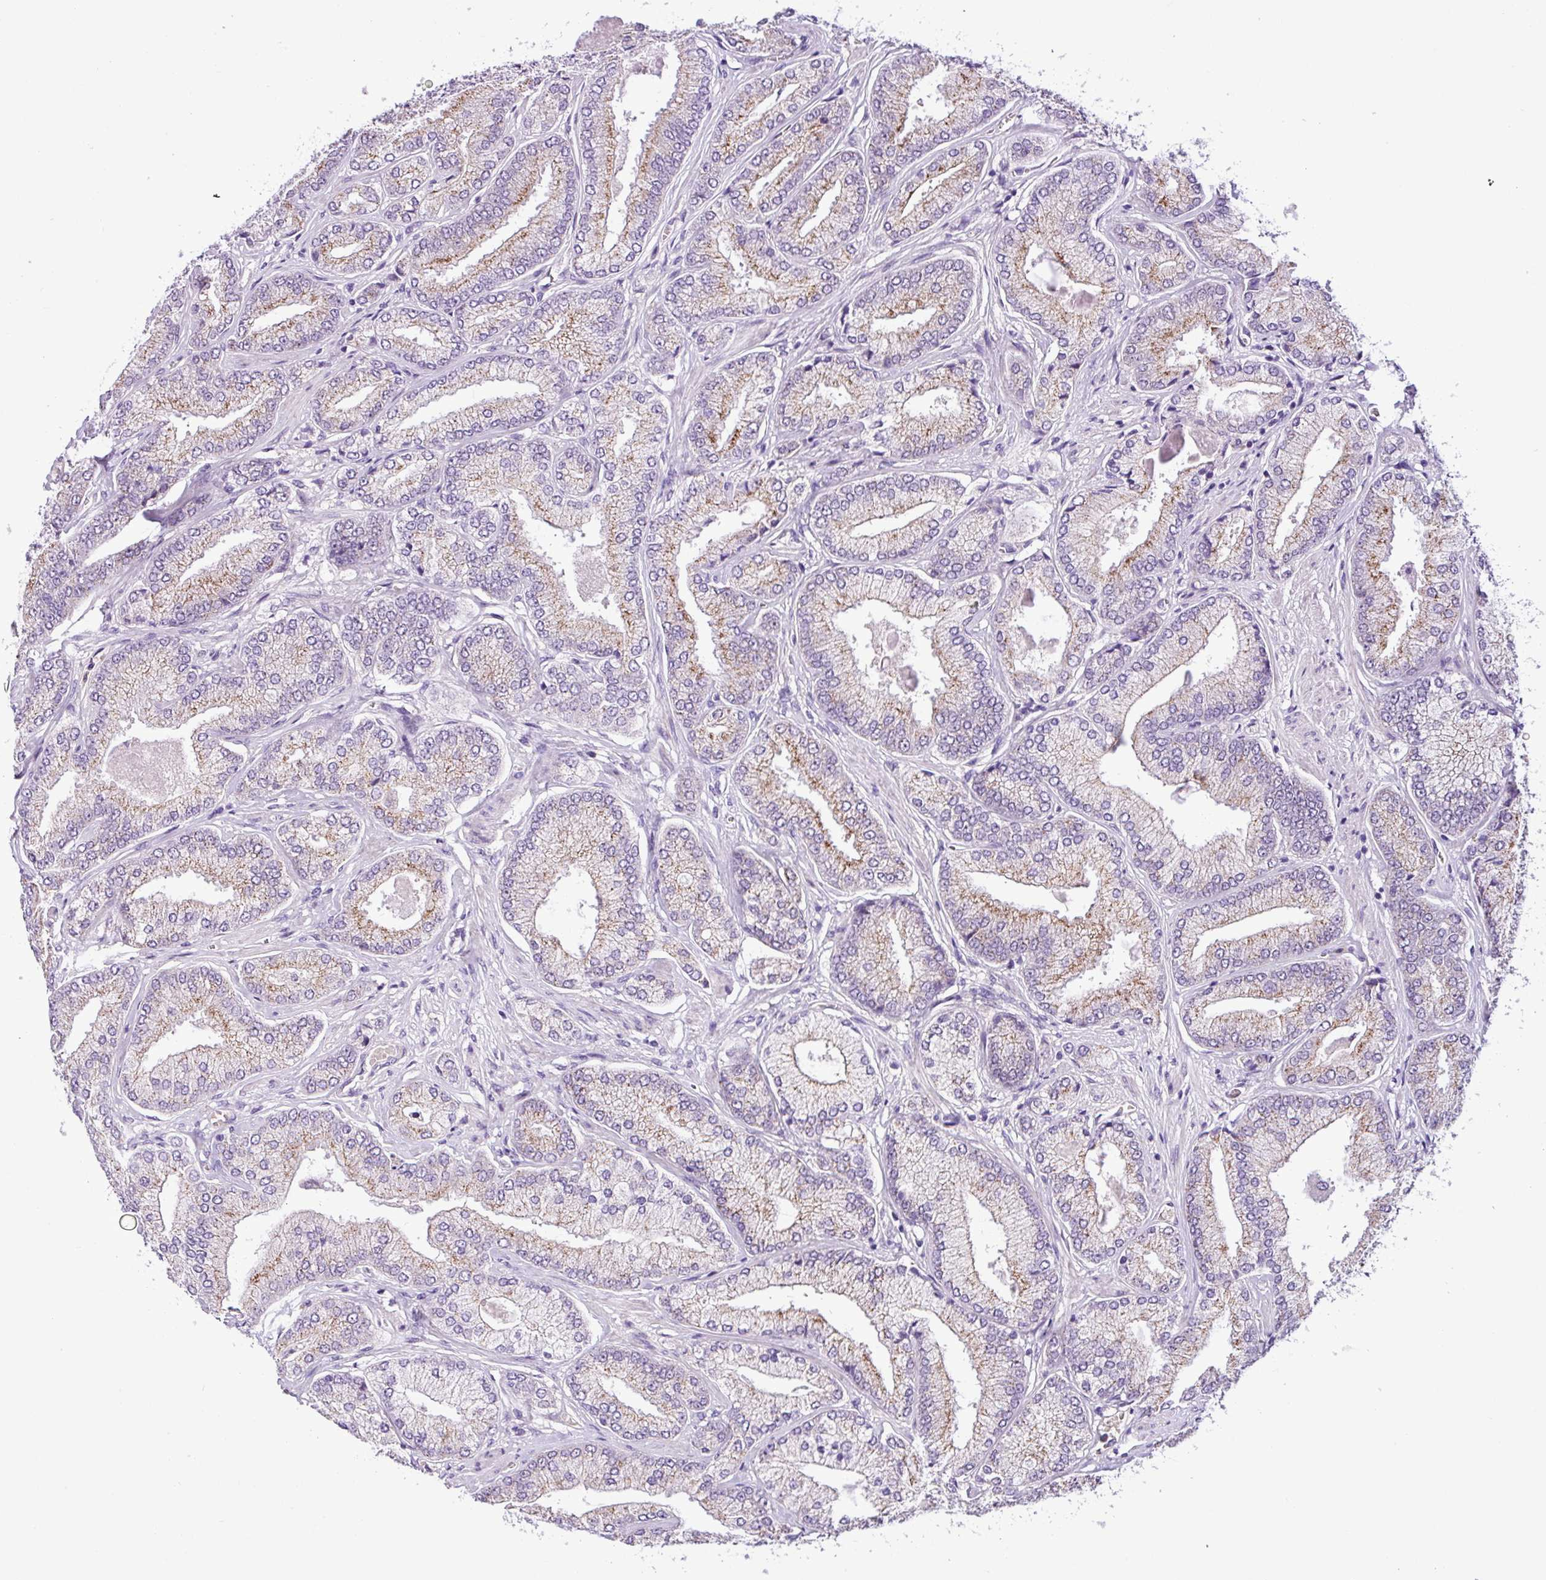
{"staining": {"intensity": "moderate", "quantity": "25%-75%", "location": "cytoplasmic/membranous"}, "tissue": "prostate cancer", "cell_type": "Tumor cells", "image_type": "cancer", "snomed": [{"axis": "morphology", "description": "Adenocarcinoma, High grade"}, {"axis": "topography", "description": "Prostate"}], "caption": "A medium amount of moderate cytoplasmic/membranous positivity is appreciated in about 25%-75% of tumor cells in prostate cancer tissue. (DAB IHC, brown staining for protein, blue staining for nuclei).", "gene": "TONSL", "patient": {"sex": "male", "age": 68}}